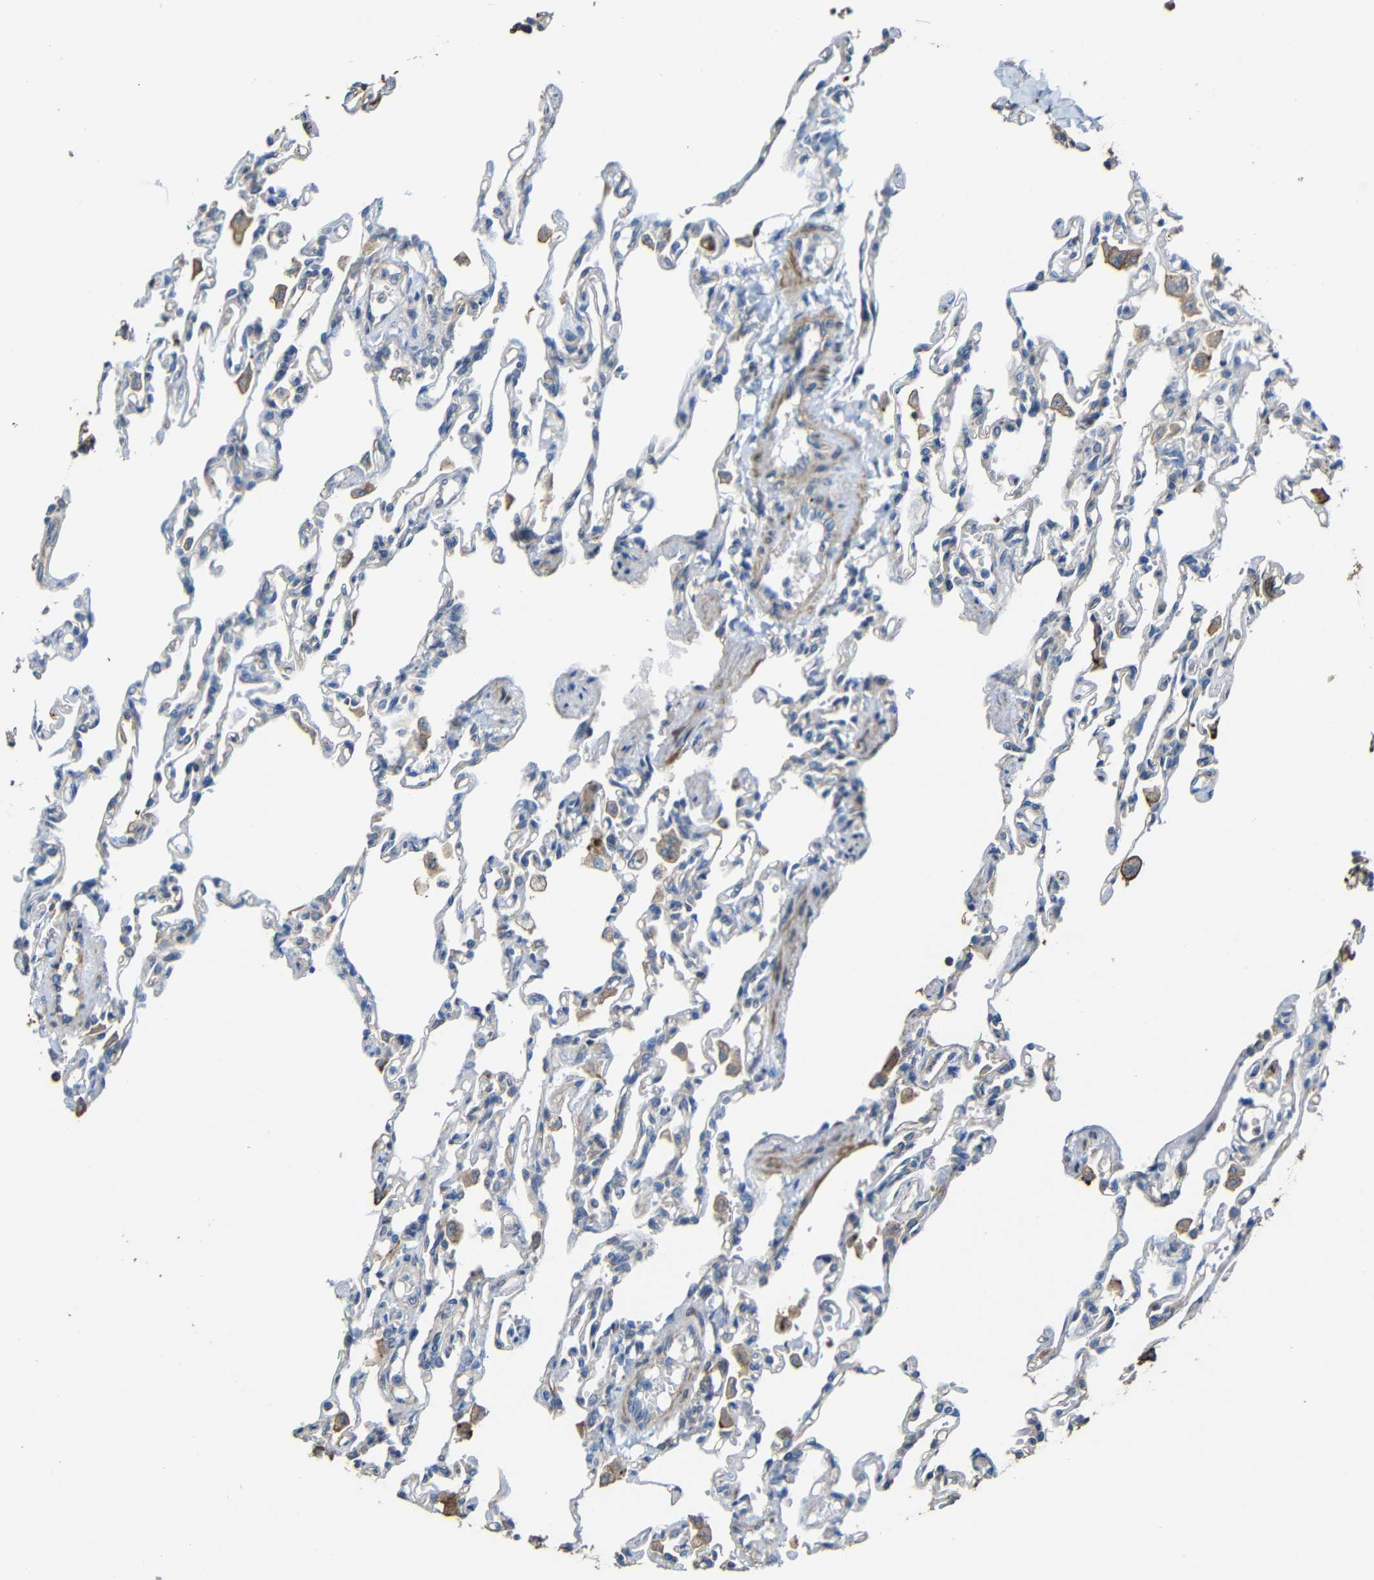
{"staining": {"intensity": "weak", "quantity": "25%-75%", "location": "cytoplasmic/membranous"}, "tissue": "lung", "cell_type": "Alveolar cells", "image_type": "normal", "snomed": [{"axis": "morphology", "description": "Normal tissue, NOS"}, {"axis": "topography", "description": "Lung"}], "caption": "Protein expression analysis of benign human lung reveals weak cytoplasmic/membranous positivity in about 25%-75% of alveolar cells.", "gene": "RHOT2", "patient": {"sex": "male", "age": 21}}